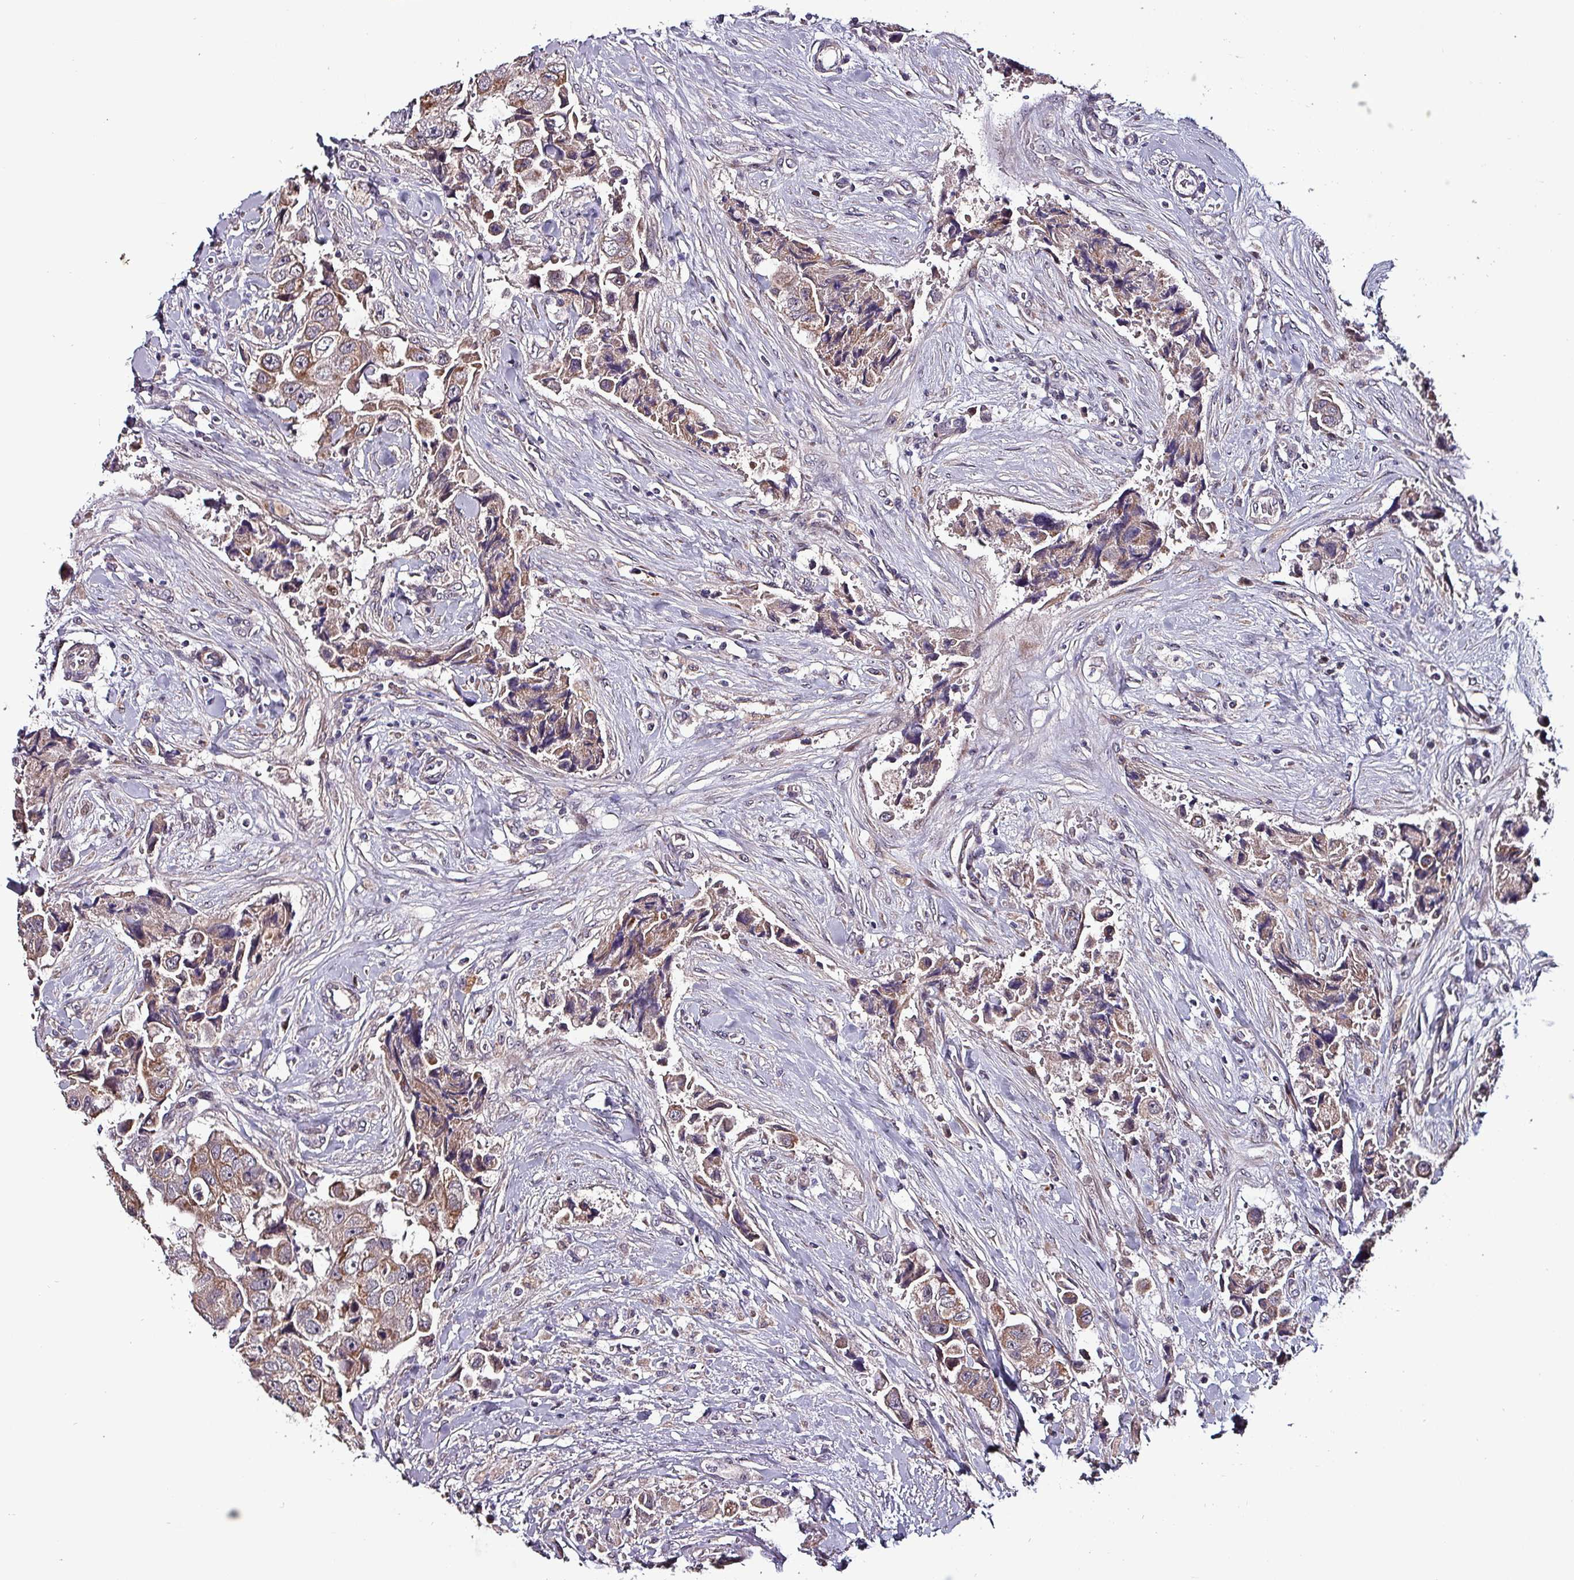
{"staining": {"intensity": "moderate", "quantity": ">75%", "location": "cytoplasmic/membranous"}, "tissue": "breast cancer", "cell_type": "Tumor cells", "image_type": "cancer", "snomed": [{"axis": "morphology", "description": "Normal tissue, NOS"}, {"axis": "morphology", "description": "Duct carcinoma"}, {"axis": "topography", "description": "Breast"}], "caption": "The image shows staining of breast infiltrating ductal carcinoma, revealing moderate cytoplasmic/membranous protein expression (brown color) within tumor cells.", "gene": "GRAPL", "patient": {"sex": "female", "age": 62}}